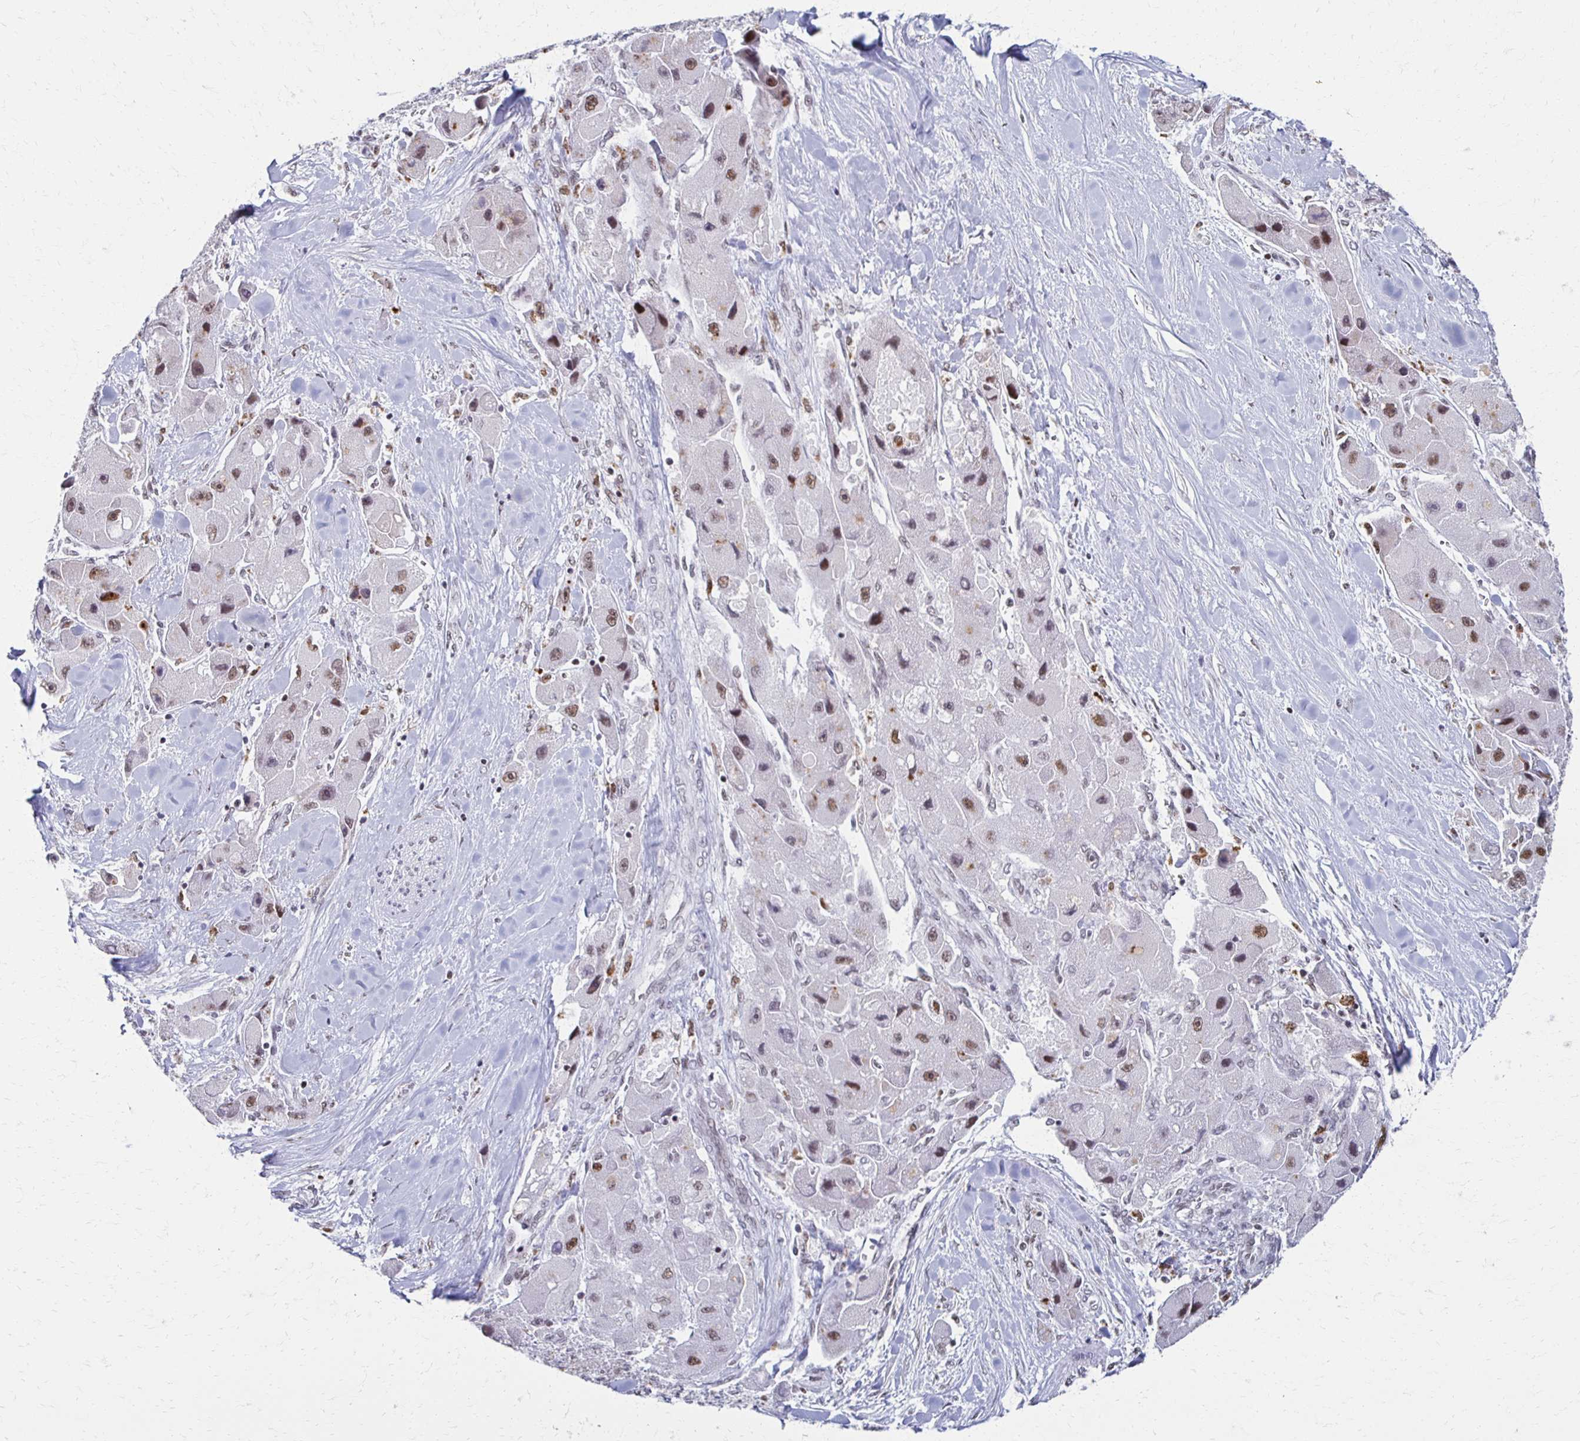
{"staining": {"intensity": "moderate", "quantity": "<25%", "location": "nuclear"}, "tissue": "liver cancer", "cell_type": "Tumor cells", "image_type": "cancer", "snomed": [{"axis": "morphology", "description": "Carcinoma, Hepatocellular, NOS"}, {"axis": "topography", "description": "Liver"}], "caption": "IHC of human liver cancer shows low levels of moderate nuclear expression in about <25% of tumor cells.", "gene": "IRF7", "patient": {"sex": "male", "age": 24}}